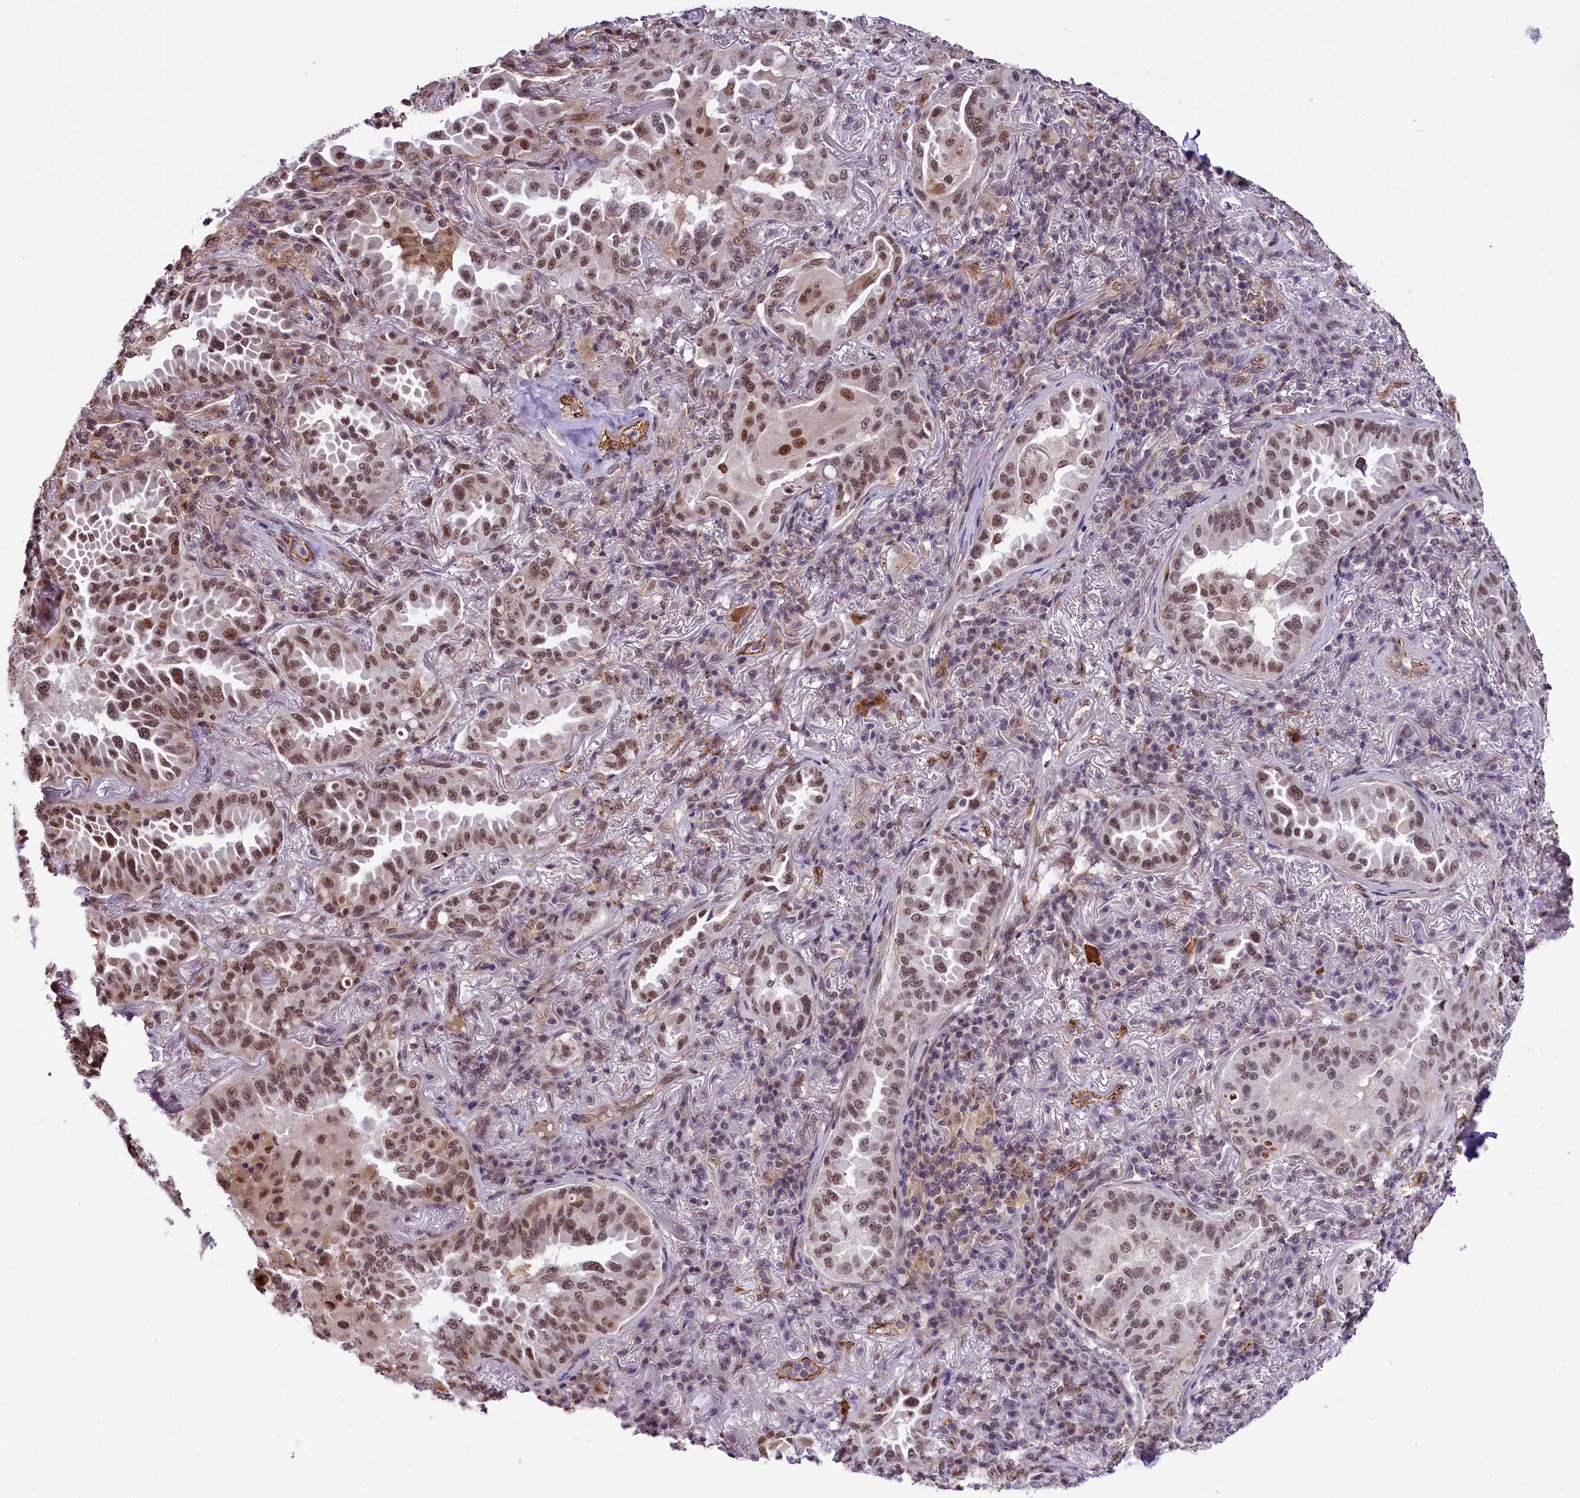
{"staining": {"intensity": "moderate", "quantity": ">75%", "location": "nuclear"}, "tissue": "lung cancer", "cell_type": "Tumor cells", "image_type": "cancer", "snomed": [{"axis": "morphology", "description": "Adenocarcinoma, NOS"}, {"axis": "topography", "description": "Lung"}], "caption": "Protein staining demonstrates moderate nuclear expression in approximately >75% of tumor cells in lung adenocarcinoma.", "gene": "MRPL54", "patient": {"sex": "female", "age": 69}}